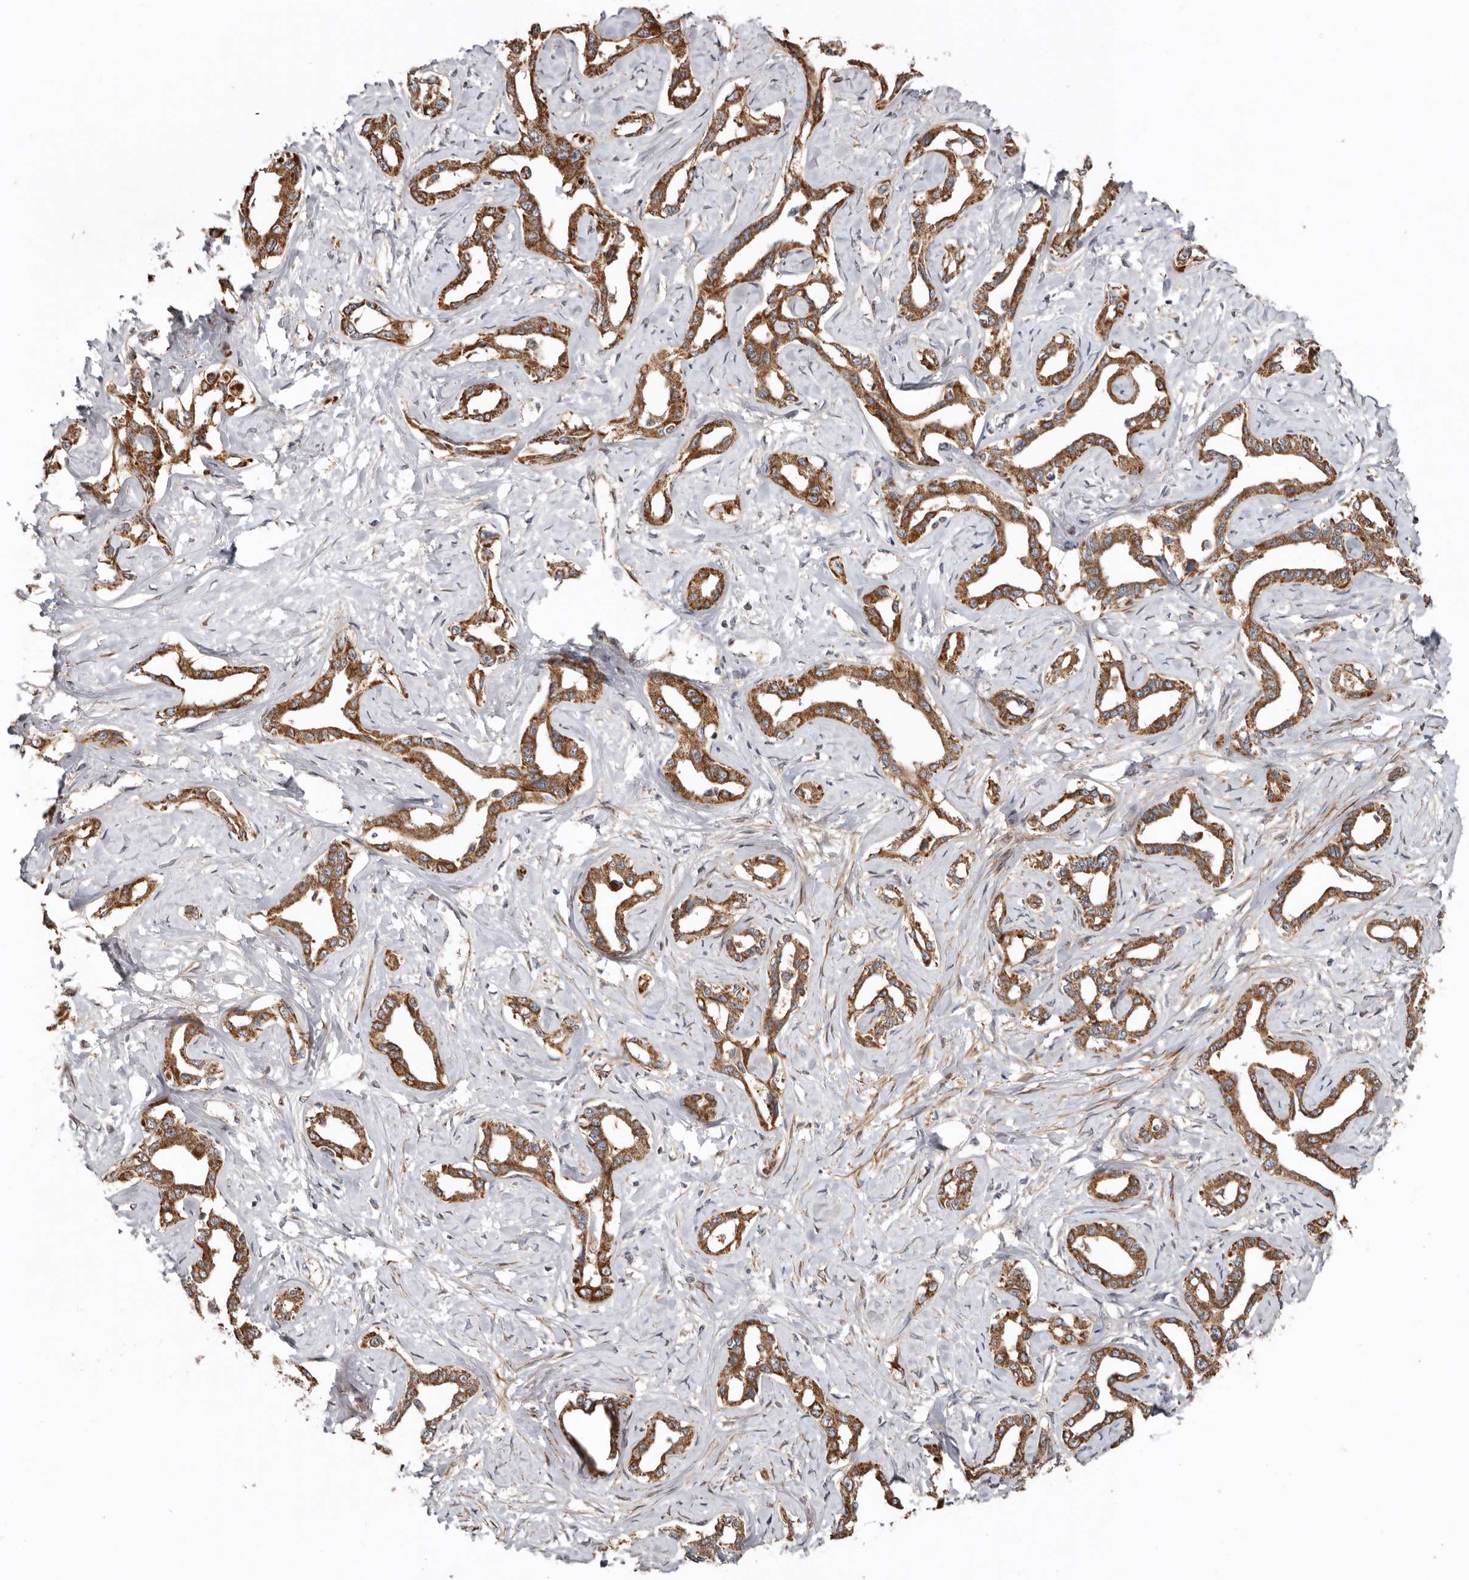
{"staining": {"intensity": "moderate", "quantity": ">75%", "location": "cytoplasmic/membranous"}, "tissue": "liver cancer", "cell_type": "Tumor cells", "image_type": "cancer", "snomed": [{"axis": "morphology", "description": "Cholangiocarcinoma"}, {"axis": "topography", "description": "Liver"}], "caption": "DAB immunohistochemical staining of human liver cancer (cholangiocarcinoma) demonstrates moderate cytoplasmic/membranous protein positivity in about >75% of tumor cells.", "gene": "PROKR1", "patient": {"sex": "male", "age": 59}}